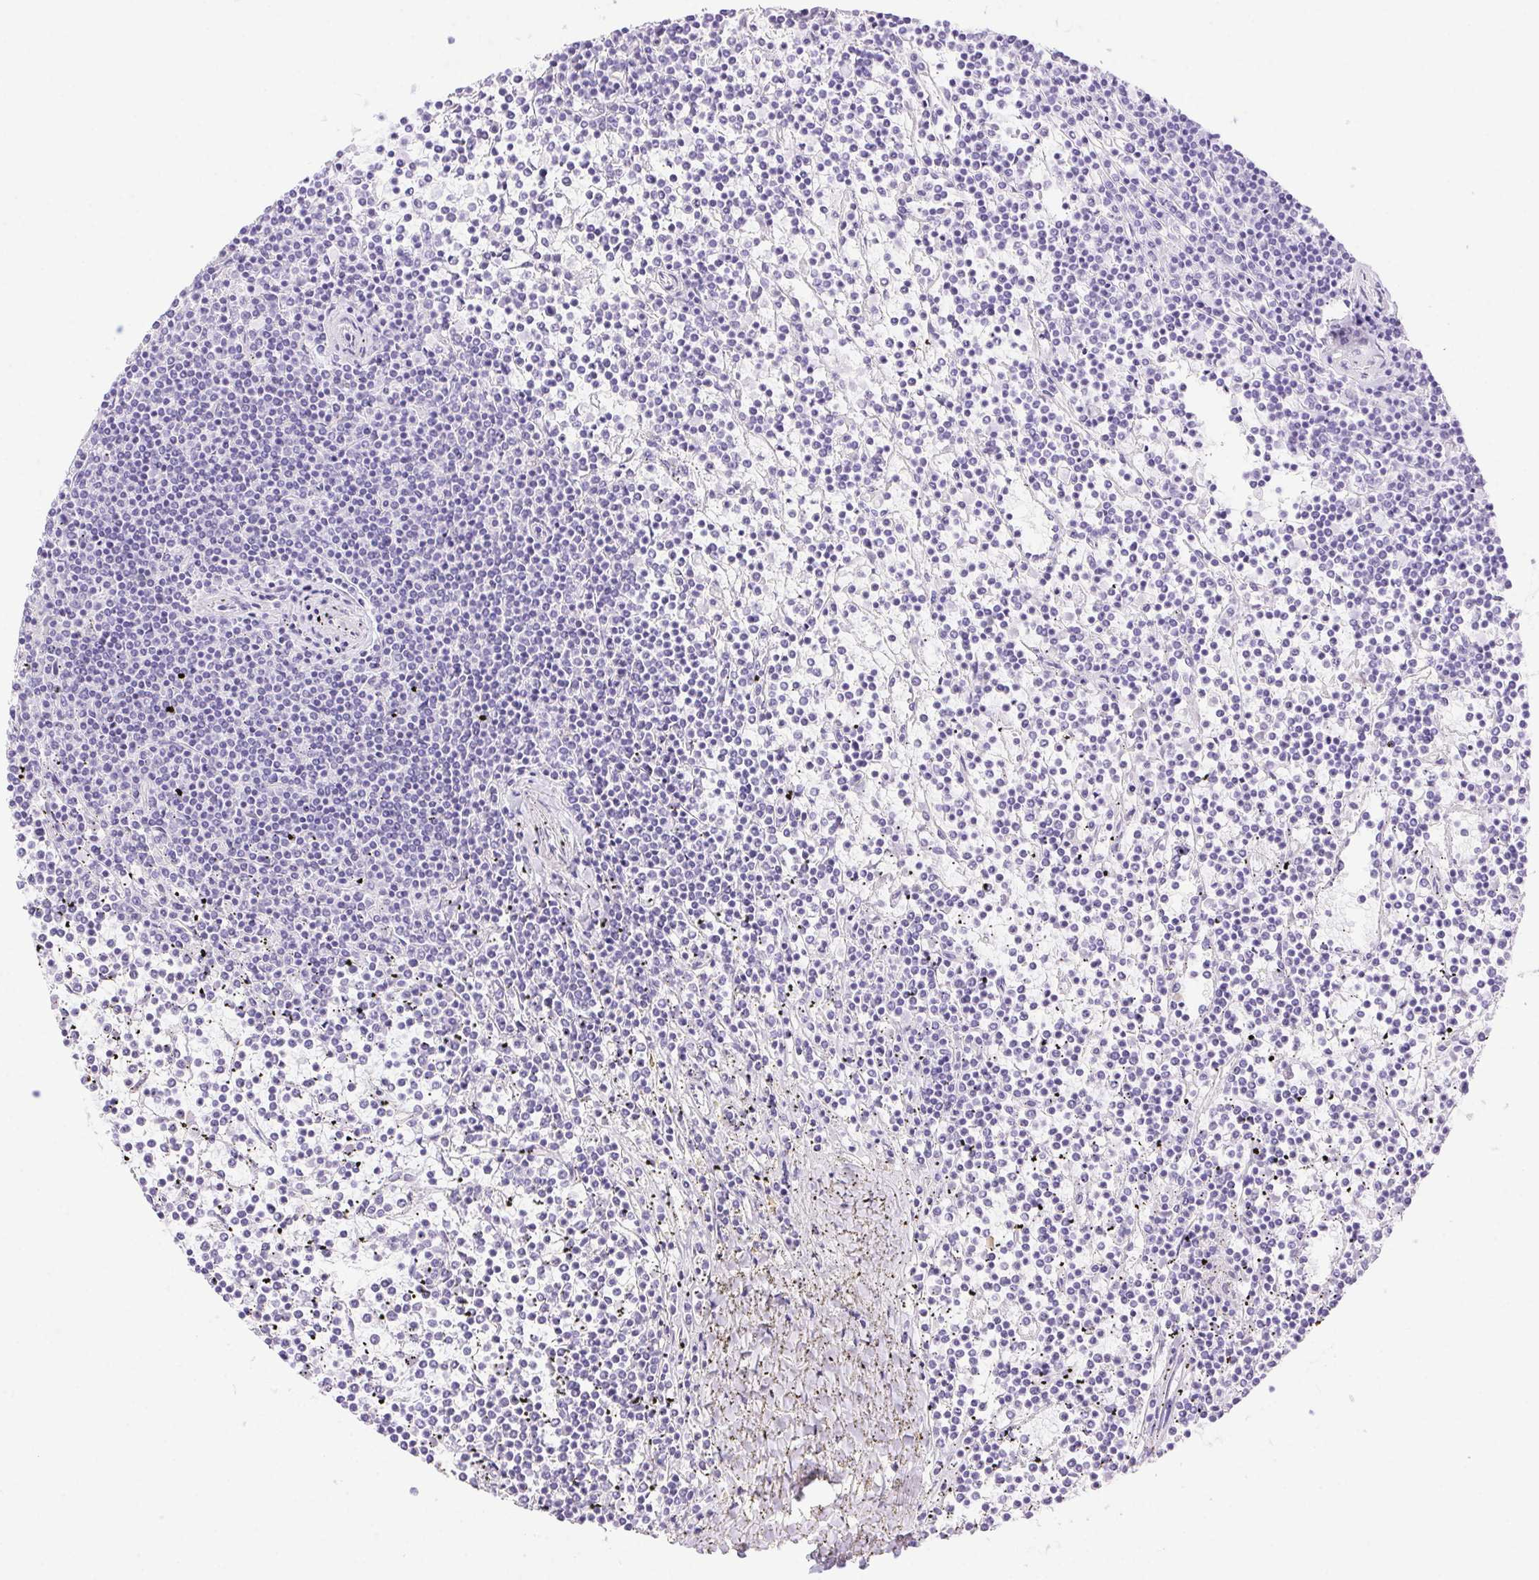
{"staining": {"intensity": "negative", "quantity": "none", "location": "none"}, "tissue": "lymphoma", "cell_type": "Tumor cells", "image_type": "cancer", "snomed": [{"axis": "morphology", "description": "Malignant lymphoma, non-Hodgkin's type, Low grade"}, {"axis": "topography", "description": "Spleen"}], "caption": "IHC of lymphoma demonstrates no staining in tumor cells. Nuclei are stained in blue.", "gene": "ERP27", "patient": {"sex": "female", "age": 19}}